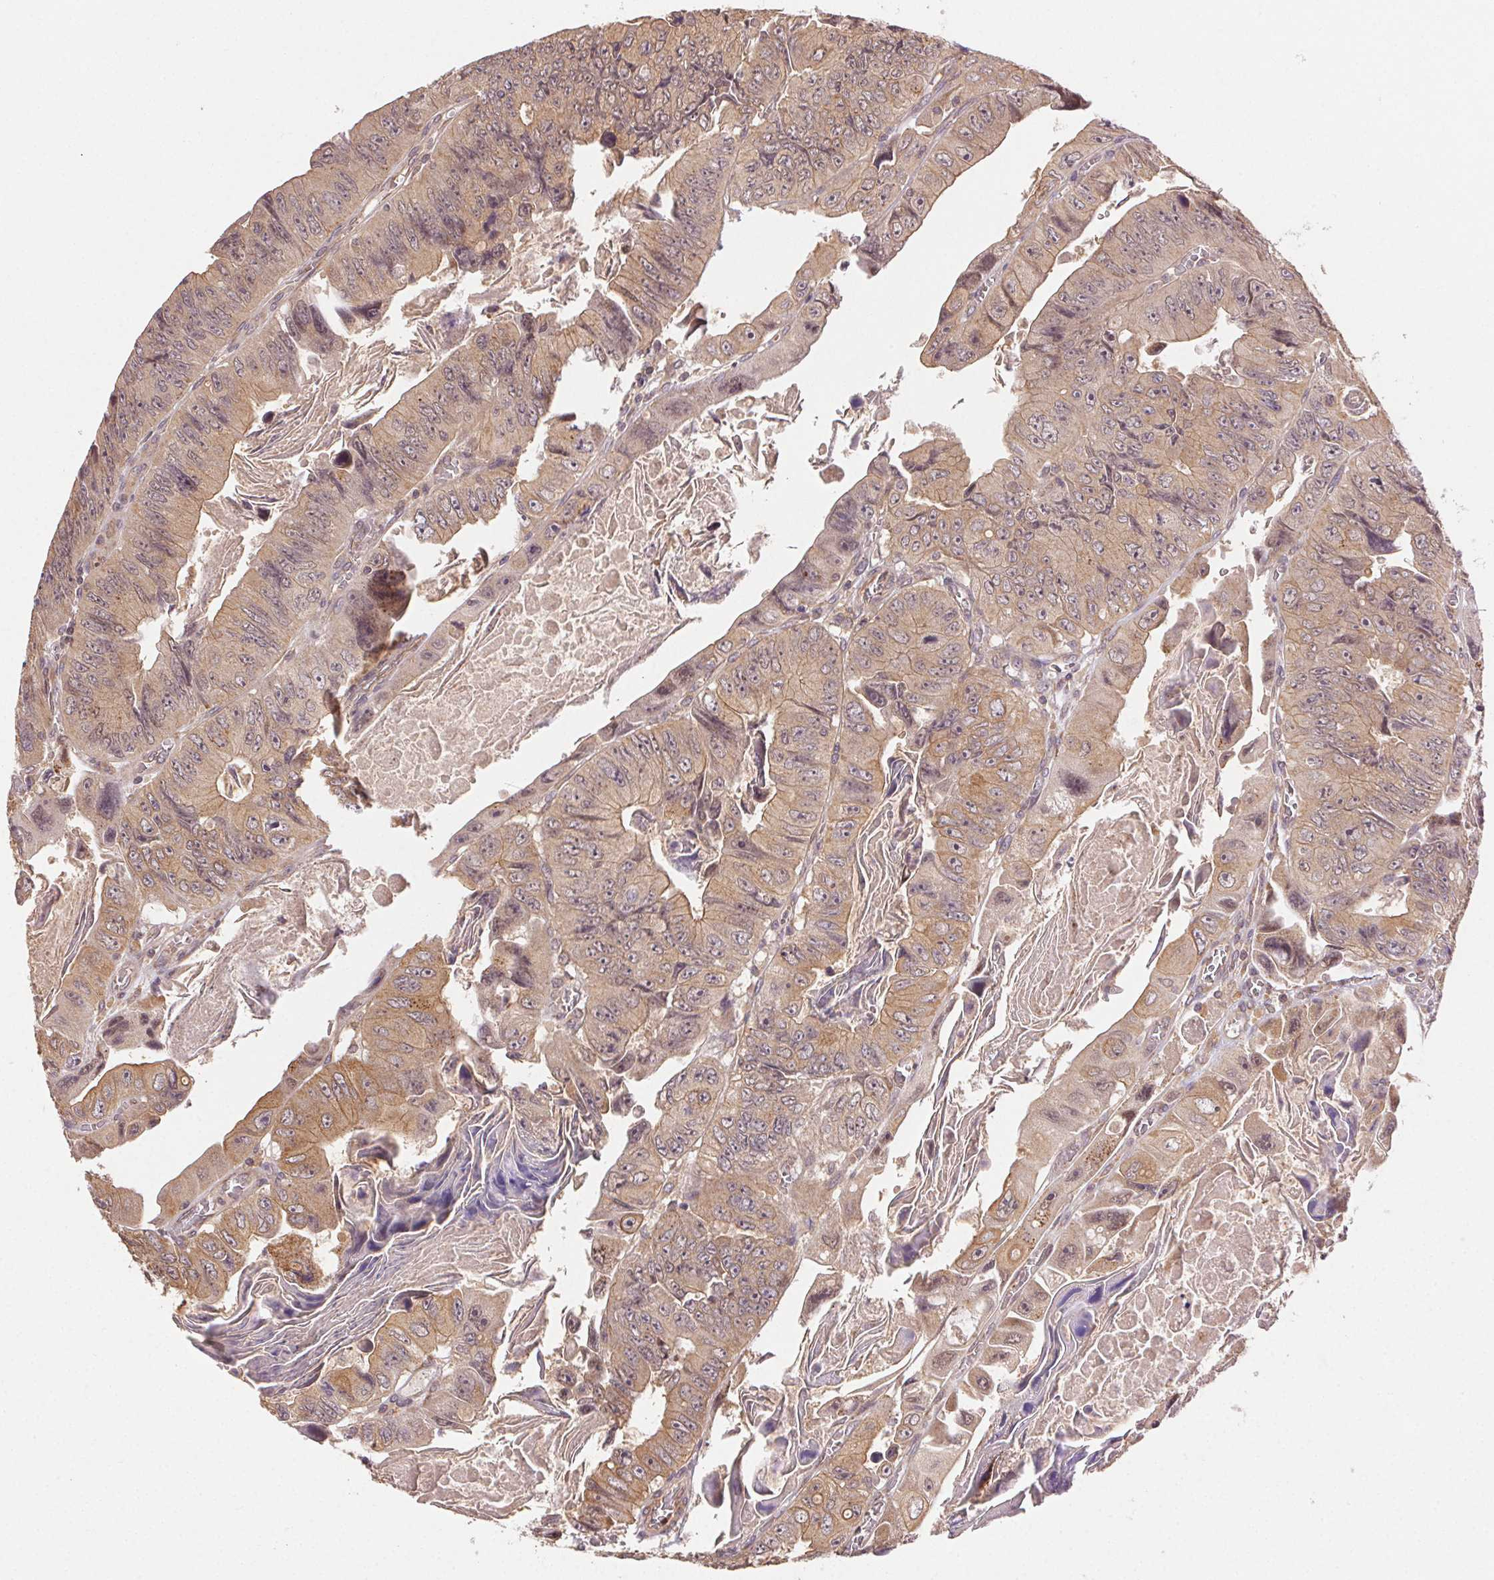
{"staining": {"intensity": "moderate", "quantity": ">75%", "location": "cytoplasmic/membranous"}, "tissue": "colorectal cancer", "cell_type": "Tumor cells", "image_type": "cancer", "snomed": [{"axis": "morphology", "description": "Adenocarcinoma, NOS"}, {"axis": "topography", "description": "Colon"}], "caption": "Colorectal adenocarcinoma stained with immunohistochemistry (IHC) reveals moderate cytoplasmic/membranous staining in approximately >75% of tumor cells.", "gene": "KLHL15", "patient": {"sex": "female", "age": 84}}